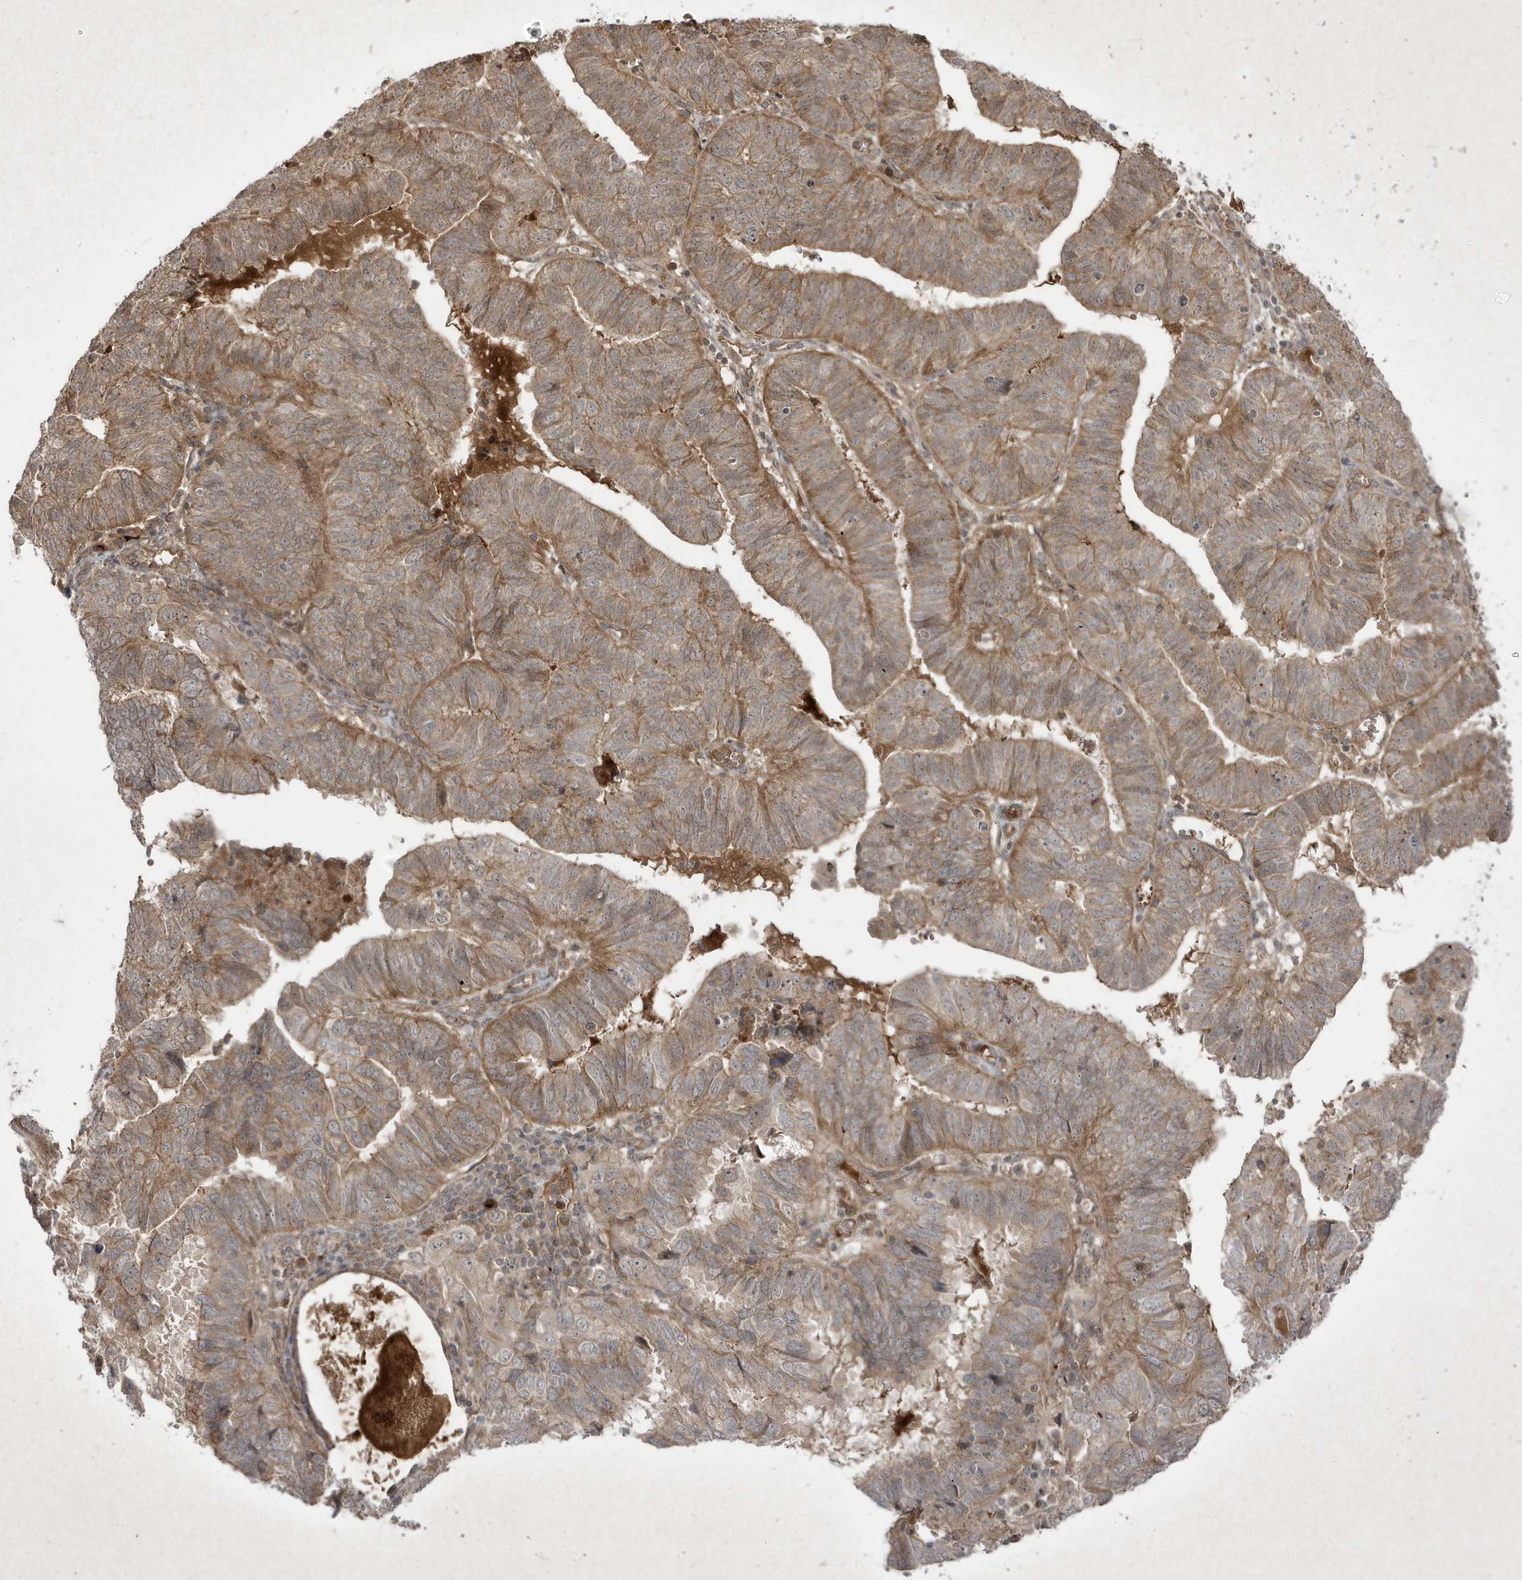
{"staining": {"intensity": "moderate", "quantity": ">75%", "location": "cytoplasmic/membranous"}, "tissue": "endometrial cancer", "cell_type": "Tumor cells", "image_type": "cancer", "snomed": [{"axis": "morphology", "description": "Adenocarcinoma, NOS"}, {"axis": "topography", "description": "Uterus"}], "caption": "This is an image of immunohistochemistry staining of endometrial cancer, which shows moderate staining in the cytoplasmic/membranous of tumor cells.", "gene": "FAM83C", "patient": {"sex": "female", "age": 77}}